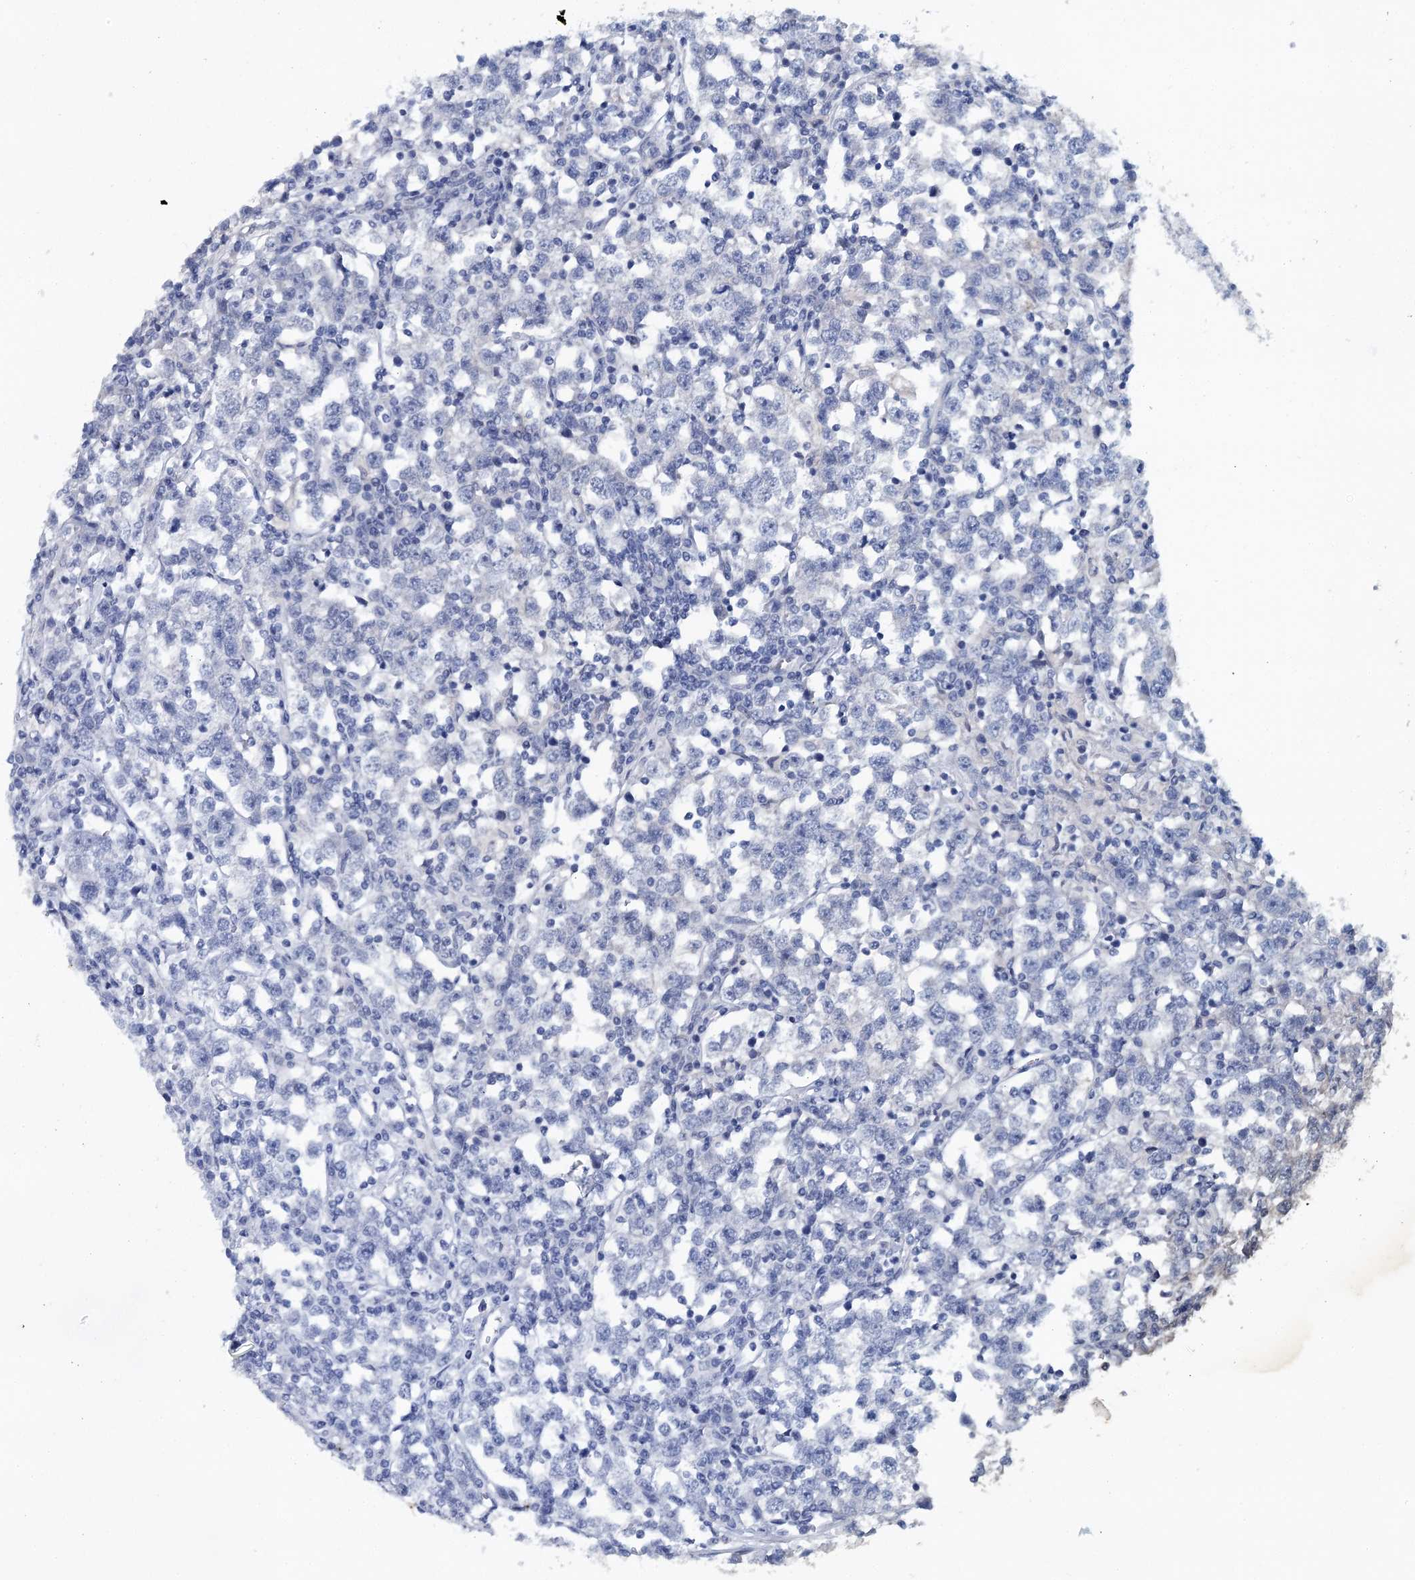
{"staining": {"intensity": "negative", "quantity": "none", "location": "none"}, "tissue": "testis cancer", "cell_type": "Tumor cells", "image_type": "cancer", "snomed": [{"axis": "morphology", "description": "Normal tissue, NOS"}, {"axis": "morphology", "description": "Seminoma, NOS"}, {"axis": "topography", "description": "Testis"}], "caption": "Photomicrograph shows no protein positivity in tumor cells of testis cancer tissue. Brightfield microscopy of immunohistochemistry stained with DAB (brown) and hematoxylin (blue), captured at high magnification.", "gene": "METTL7B", "patient": {"sex": "male", "age": 43}}